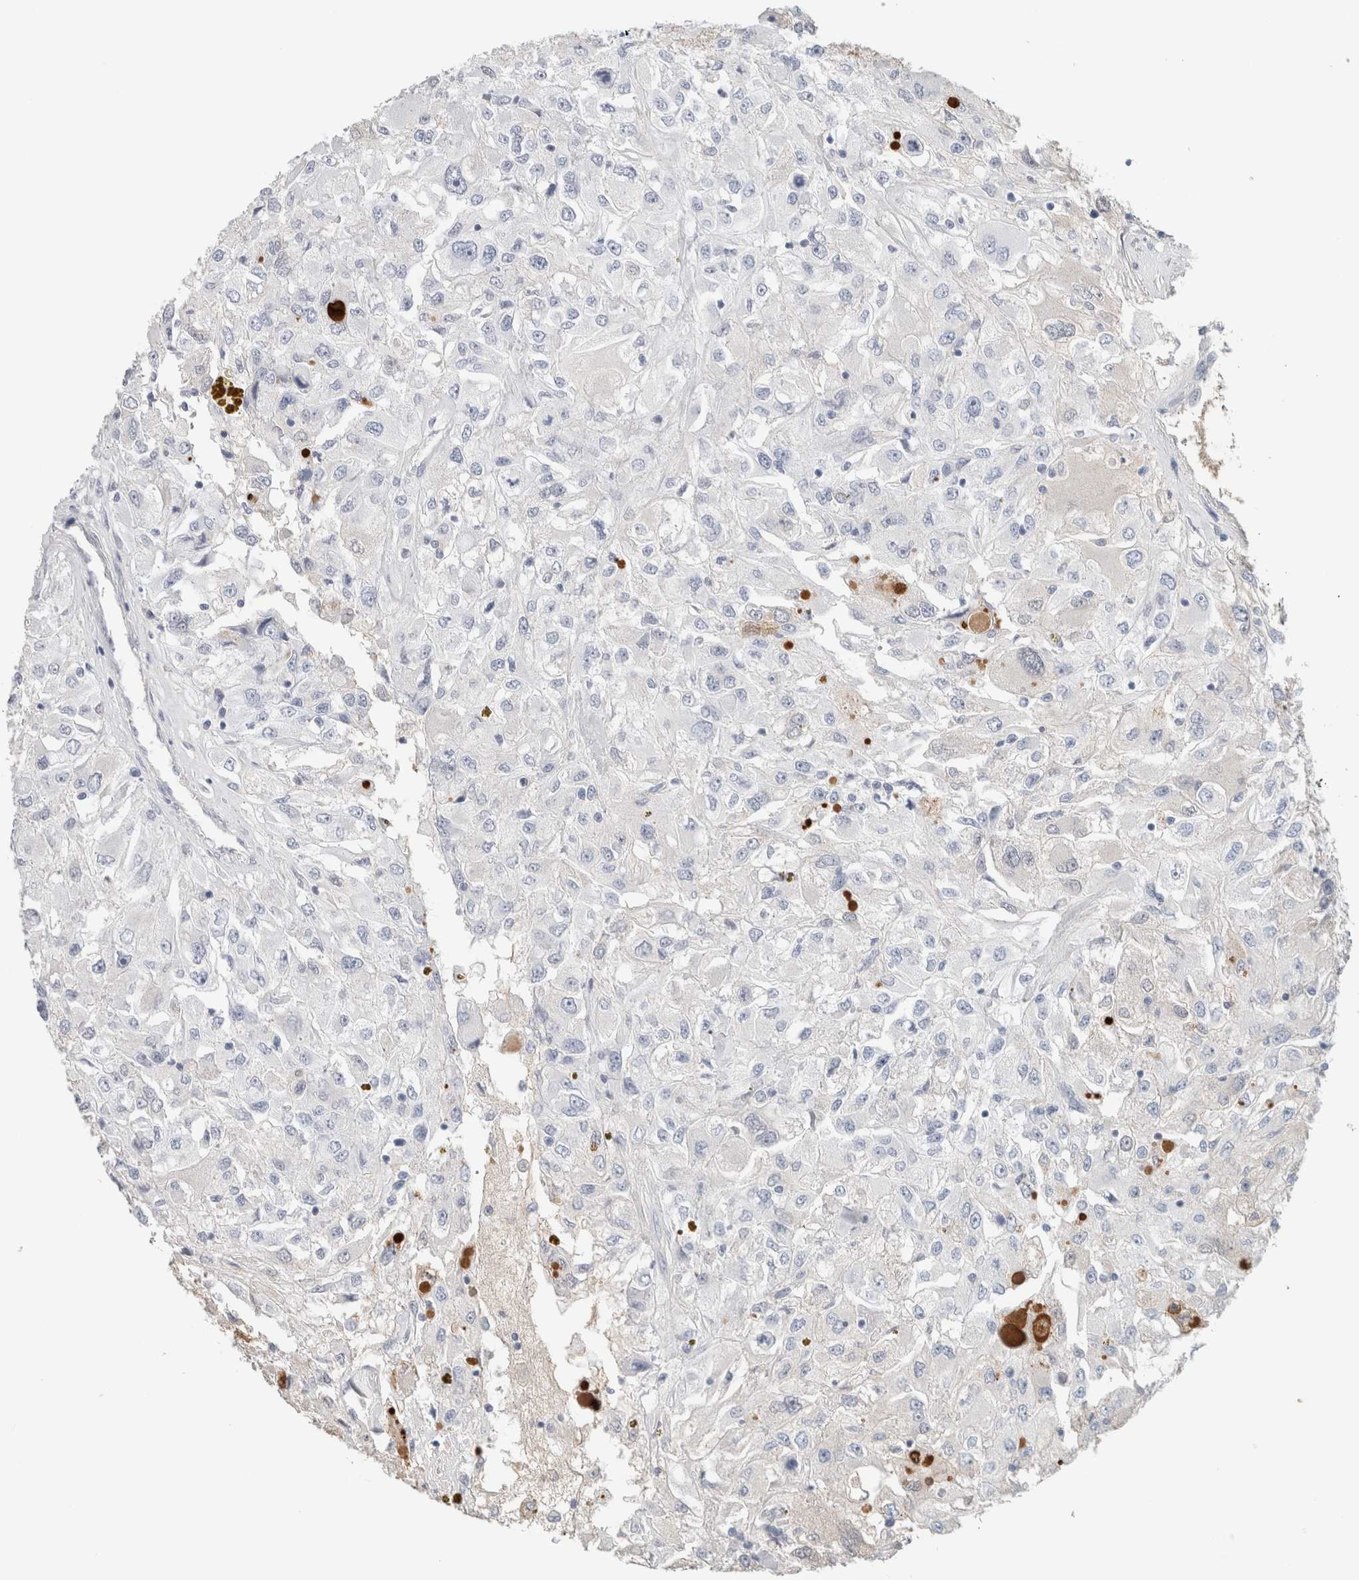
{"staining": {"intensity": "negative", "quantity": "none", "location": "none"}, "tissue": "renal cancer", "cell_type": "Tumor cells", "image_type": "cancer", "snomed": [{"axis": "morphology", "description": "Adenocarcinoma, NOS"}, {"axis": "topography", "description": "Kidney"}], "caption": "Human renal cancer (adenocarcinoma) stained for a protein using immunohistochemistry (IHC) demonstrates no expression in tumor cells.", "gene": "IL6", "patient": {"sex": "female", "age": 52}}